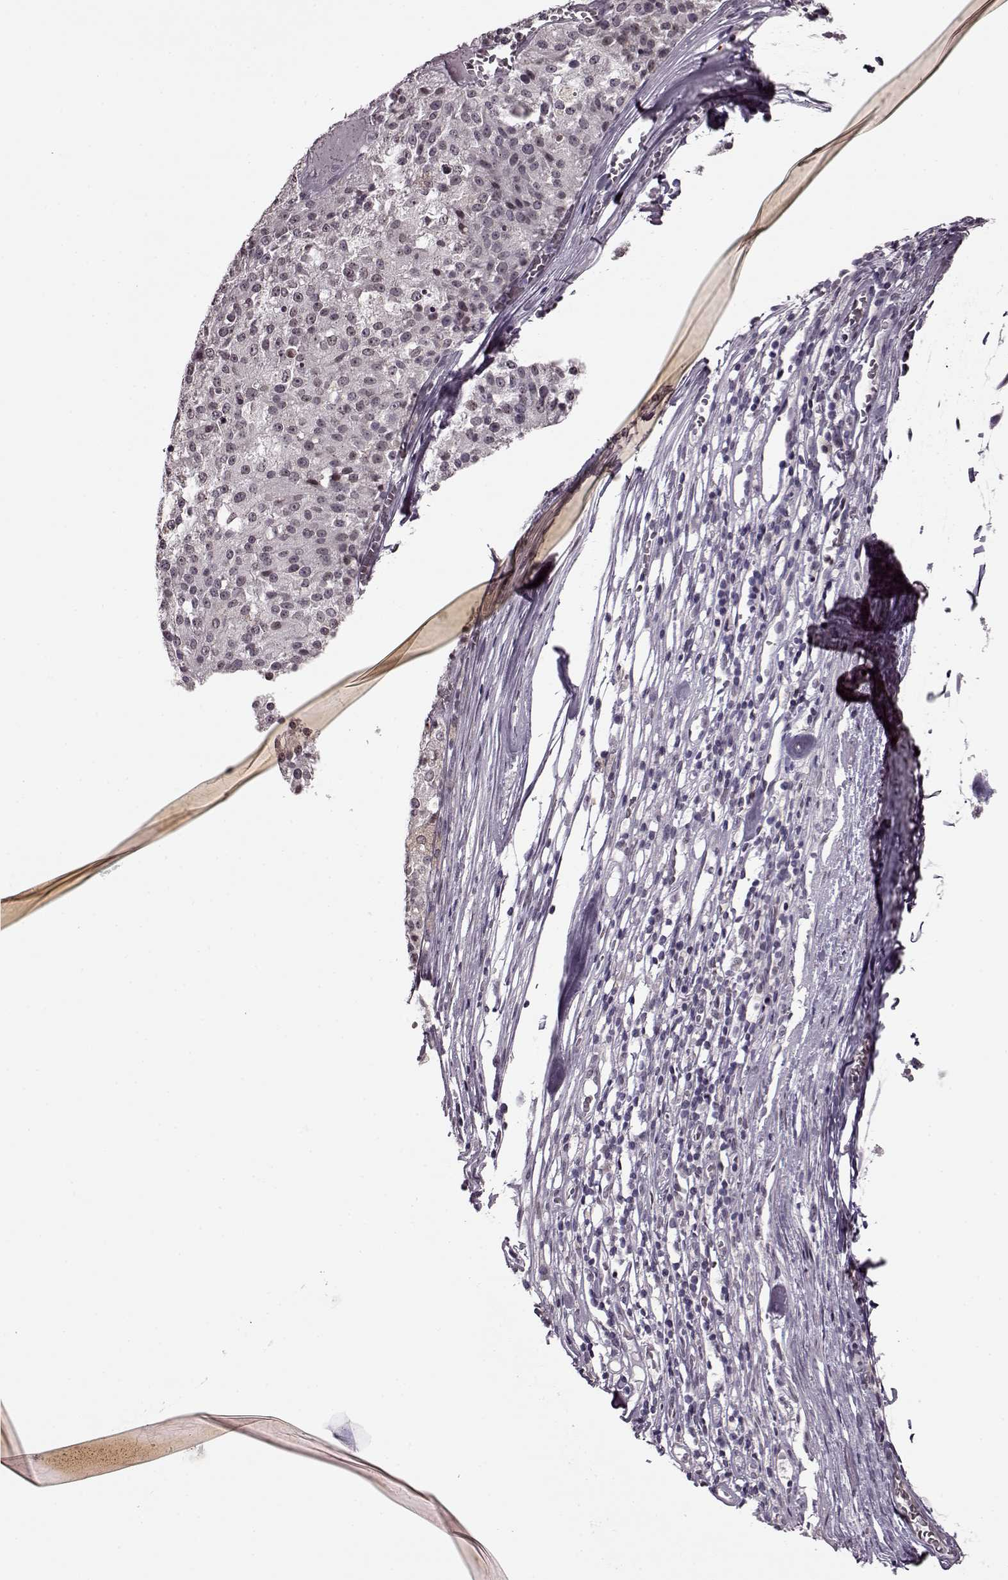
{"staining": {"intensity": "negative", "quantity": "none", "location": "none"}, "tissue": "melanoma", "cell_type": "Tumor cells", "image_type": "cancer", "snomed": [{"axis": "morphology", "description": "Malignant melanoma, Metastatic site"}, {"axis": "topography", "description": "Lymph node"}], "caption": "Immunohistochemistry (IHC) of human malignant melanoma (metastatic site) exhibits no staining in tumor cells.", "gene": "STX1B", "patient": {"sex": "female", "age": 64}}